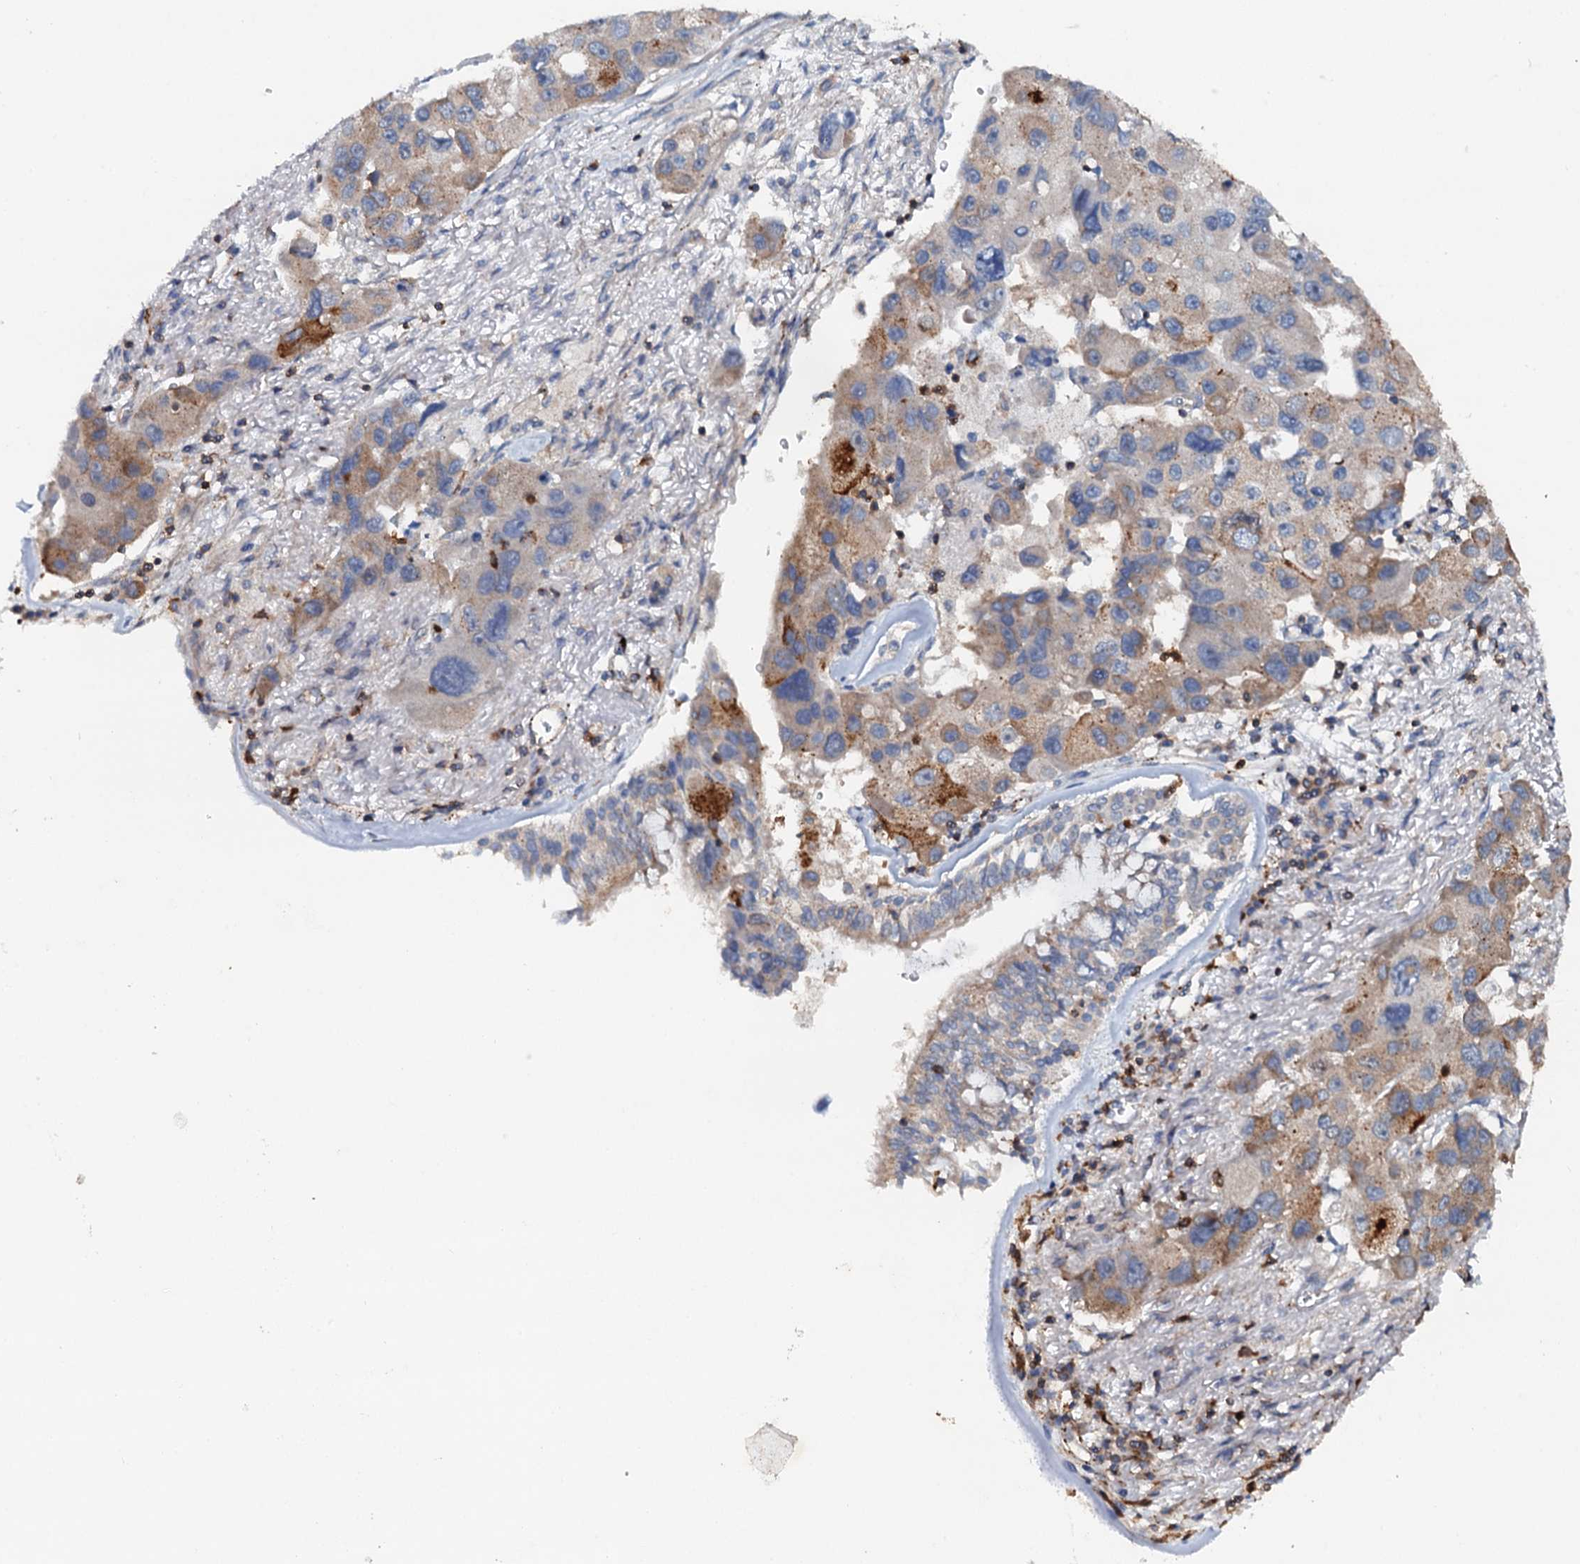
{"staining": {"intensity": "moderate", "quantity": "25%-75%", "location": "cytoplasmic/membranous"}, "tissue": "lung cancer", "cell_type": "Tumor cells", "image_type": "cancer", "snomed": [{"axis": "morphology", "description": "Adenocarcinoma, NOS"}, {"axis": "topography", "description": "Lung"}], "caption": "High-magnification brightfield microscopy of adenocarcinoma (lung) stained with DAB (3,3'-diaminobenzidine) (brown) and counterstained with hematoxylin (blue). tumor cells exhibit moderate cytoplasmic/membranous positivity is identified in approximately25%-75% of cells. Using DAB (3,3'-diaminobenzidine) (brown) and hematoxylin (blue) stains, captured at high magnification using brightfield microscopy.", "gene": "GRK2", "patient": {"sex": "female", "age": 54}}